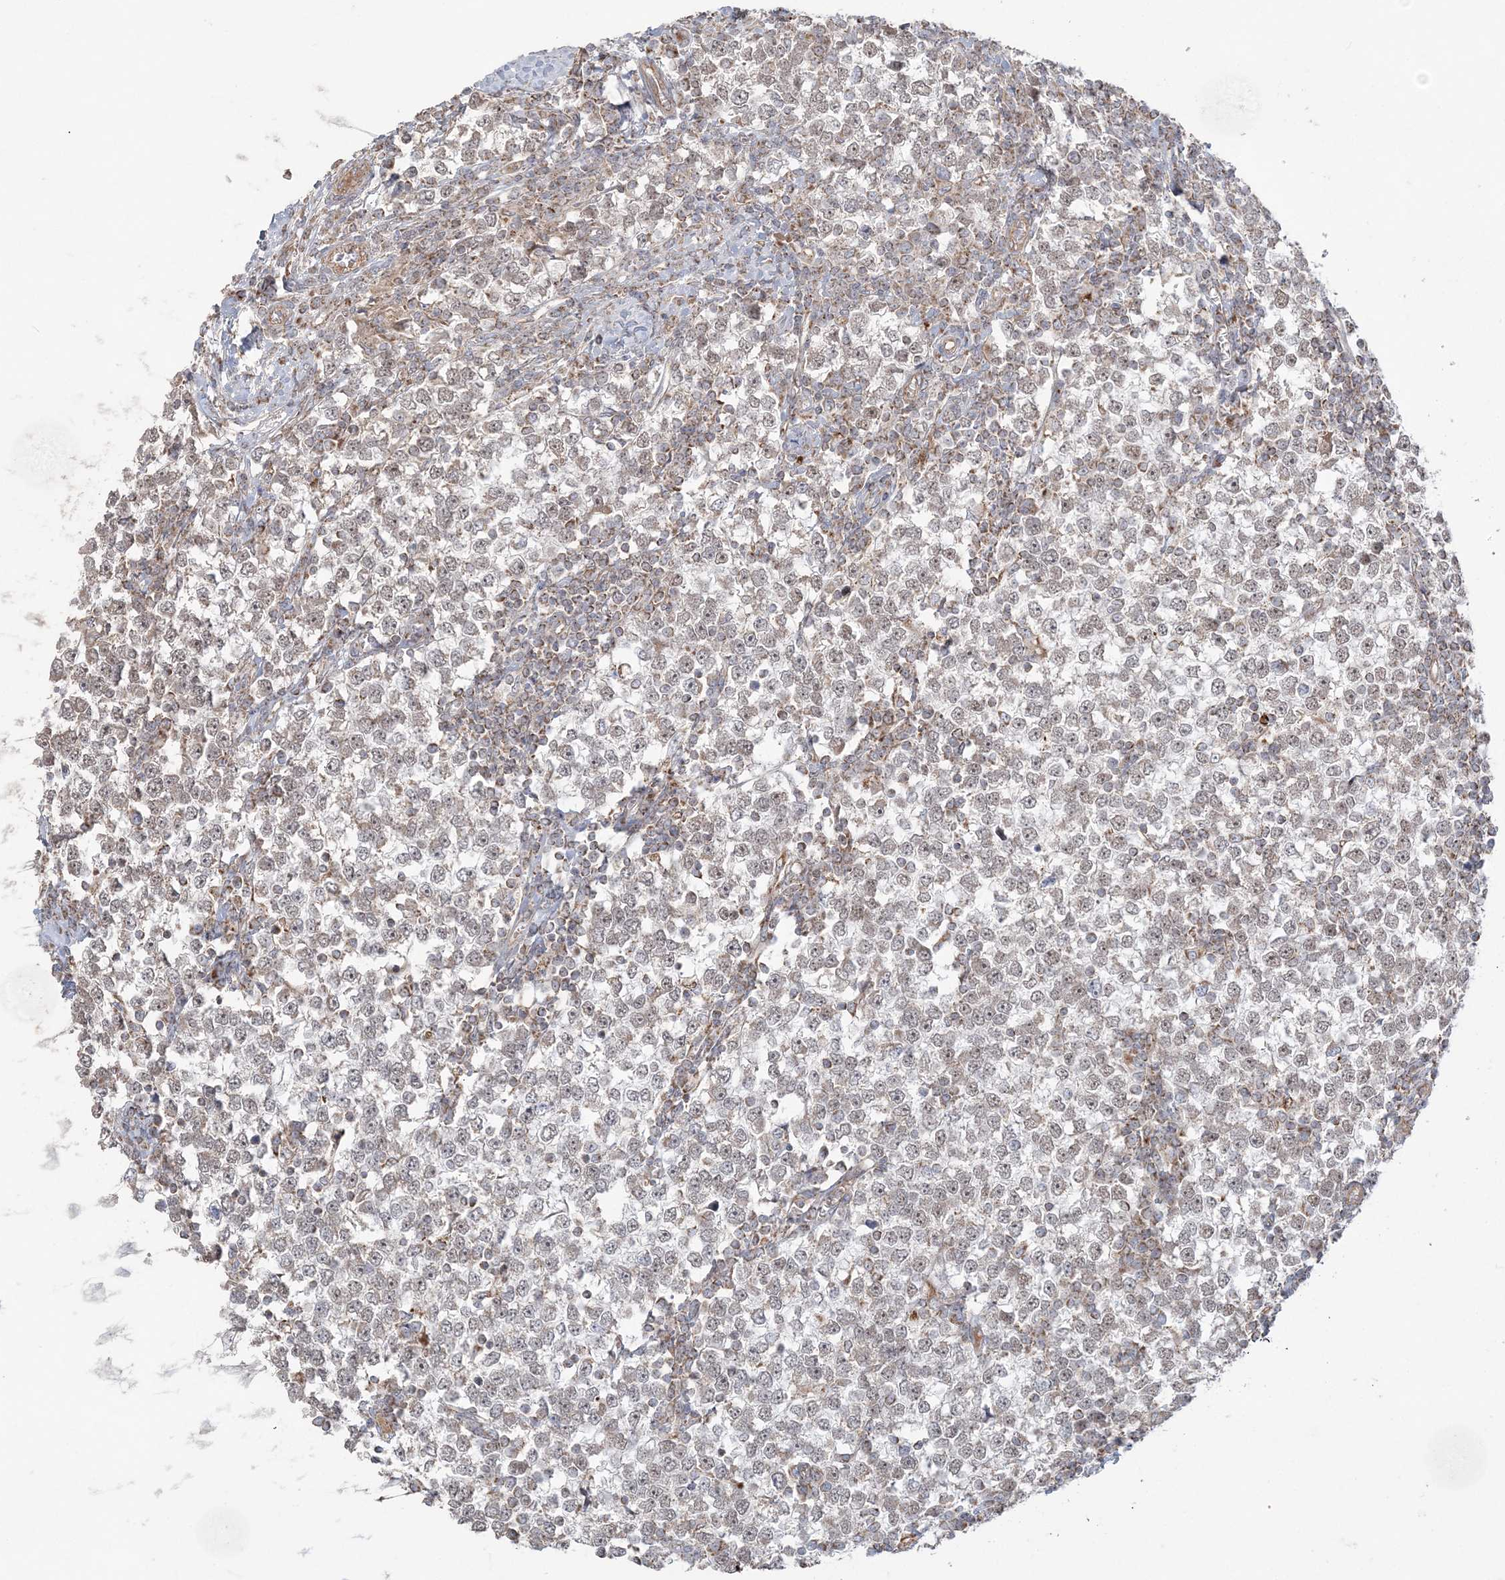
{"staining": {"intensity": "weak", "quantity": "<25%", "location": "nuclear"}, "tissue": "testis cancer", "cell_type": "Tumor cells", "image_type": "cancer", "snomed": [{"axis": "morphology", "description": "Seminoma, NOS"}, {"axis": "topography", "description": "Testis"}], "caption": "Immunohistochemistry (IHC) of testis cancer demonstrates no expression in tumor cells.", "gene": "SCLT1", "patient": {"sex": "male", "age": 65}}